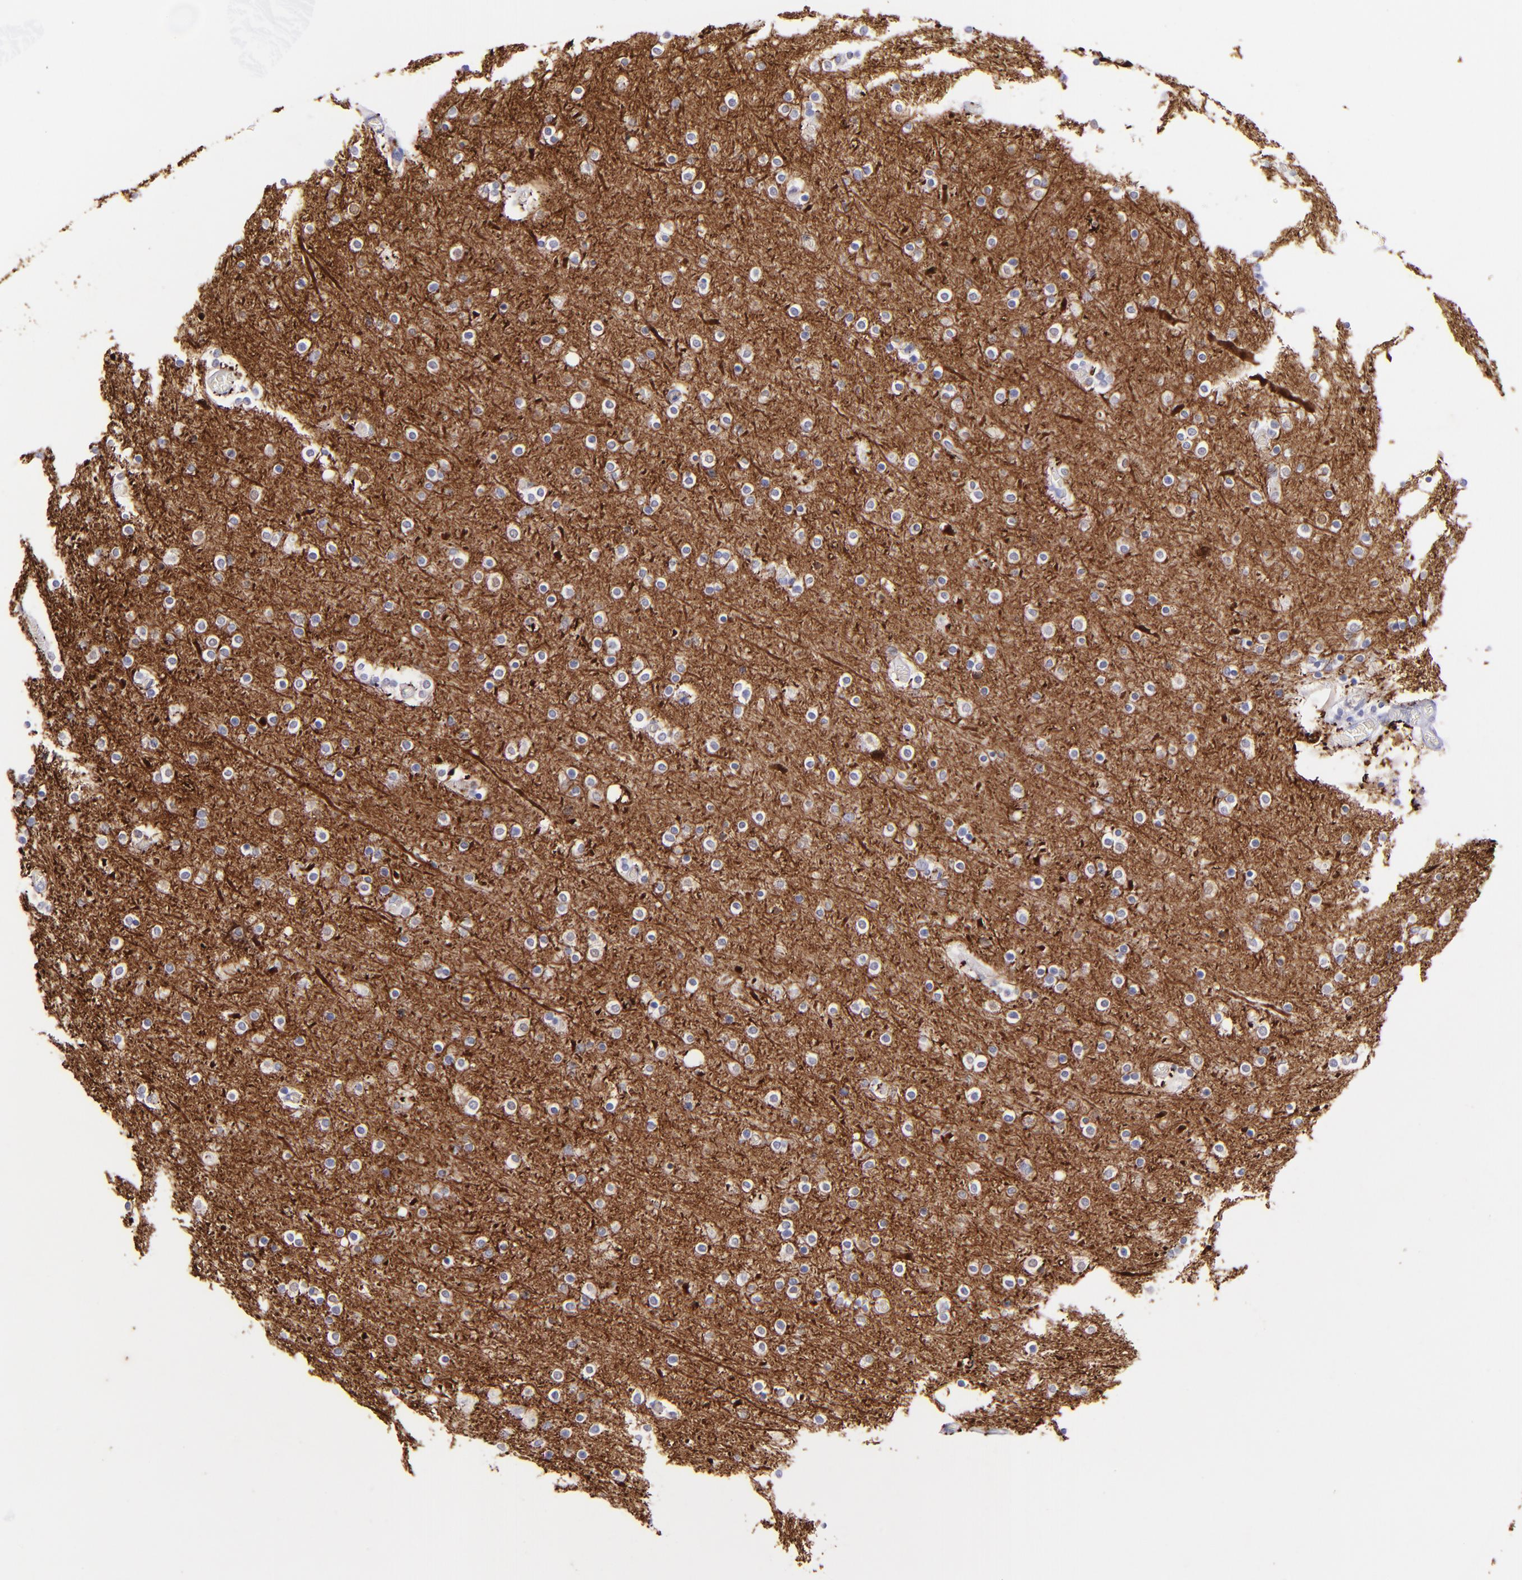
{"staining": {"intensity": "negative", "quantity": "none", "location": "none"}, "tissue": "cerebral cortex", "cell_type": "Endothelial cells", "image_type": "normal", "snomed": [{"axis": "morphology", "description": "Normal tissue, NOS"}, {"axis": "topography", "description": "Cerebral cortex"}], "caption": "Immunohistochemistry photomicrograph of unremarkable cerebral cortex stained for a protein (brown), which demonstrates no expression in endothelial cells. (Brightfield microscopy of DAB (3,3'-diaminobenzidine) immunohistochemistry (IHC) at high magnification).", "gene": "UCHL1", "patient": {"sex": "female", "age": 54}}